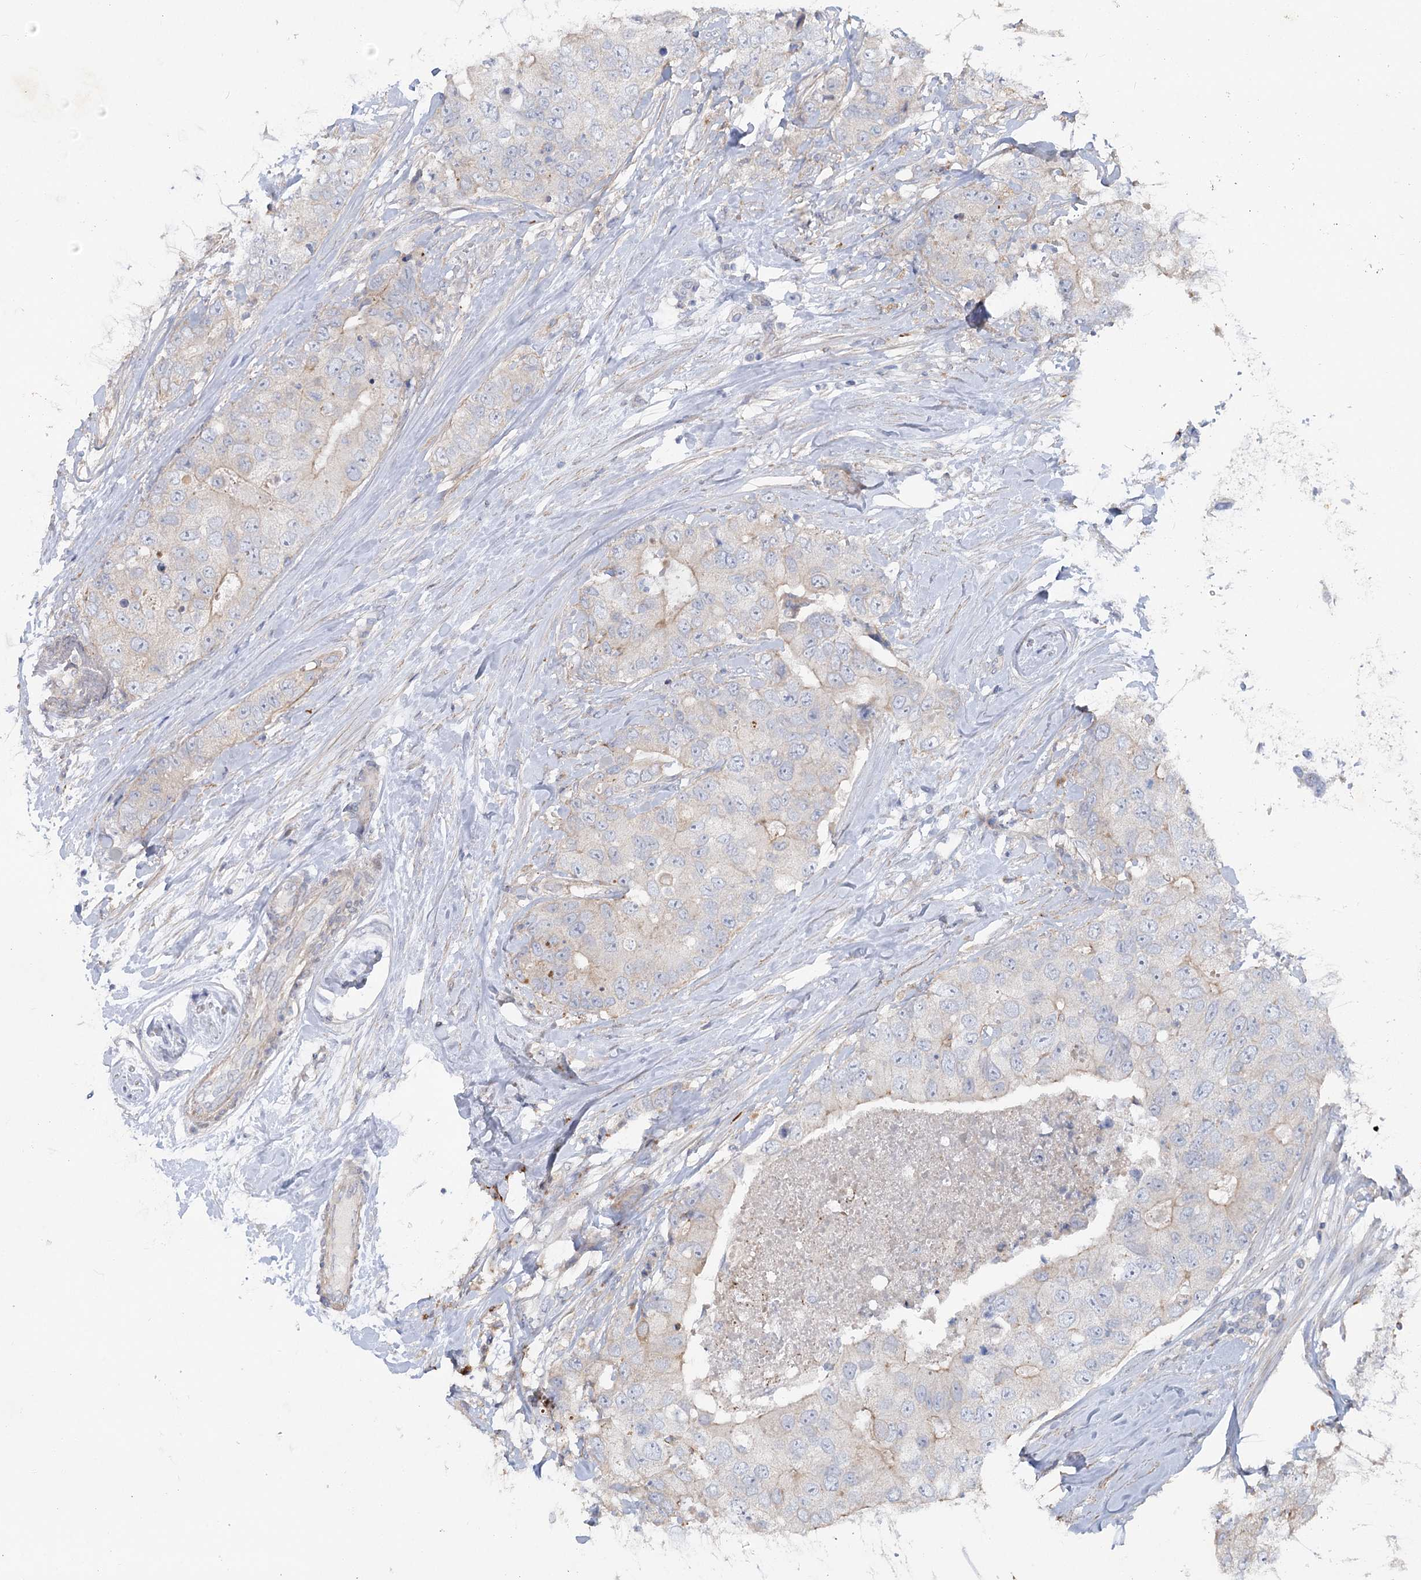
{"staining": {"intensity": "negative", "quantity": "none", "location": "none"}, "tissue": "breast cancer", "cell_type": "Tumor cells", "image_type": "cancer", "snomed": [{"axis": "morphology", "description": "Duct carcinoma"}, {"axis": "topography", "description": "Breast"}], "caption": "Micrograph shows no significant protein staining in tumor cells of breast cancer.", "gene": "SCN11A", "patient": {"sex": "female", "age": 62}}